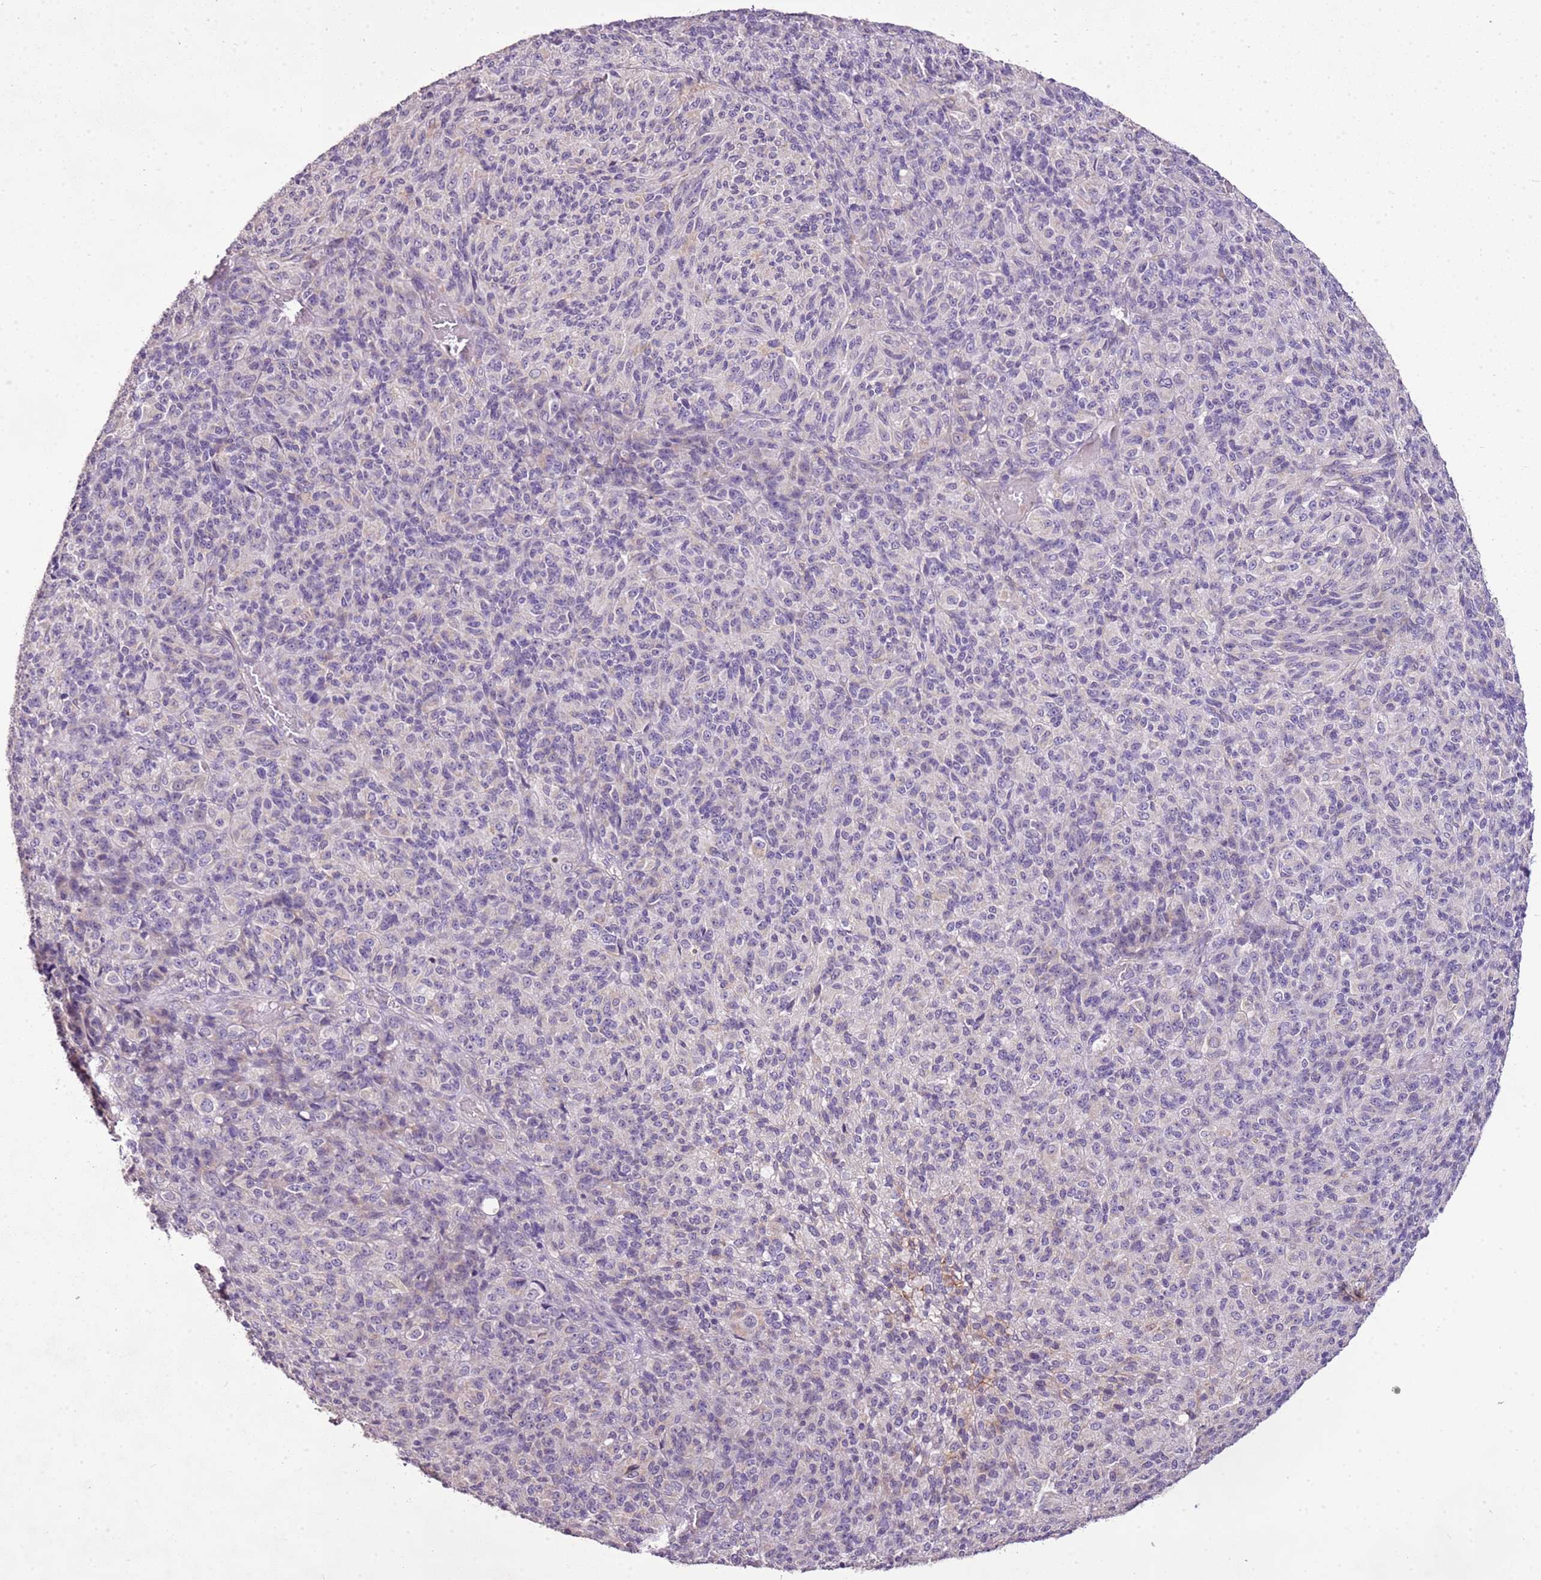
{"staining": {"intensity": "negative", "quantity": "none", "location": "none"}, "tissue": "melanoma", "cell_type": "Tumor cells", "image_type": "cancer", "snomed": [{"axis": "morphology", "description": "Malignant melanoma, Metastatic site"}, {"axis": "topography", "description": "Brain"}], "caption": "A high-resolution image shows immunohistochemistry staining of malignant melanoma (metastatic site), which displays no significant staining in tumor cells.", "gene": "CMKLR1", "patient": {"sex": "female", "age": 56}}